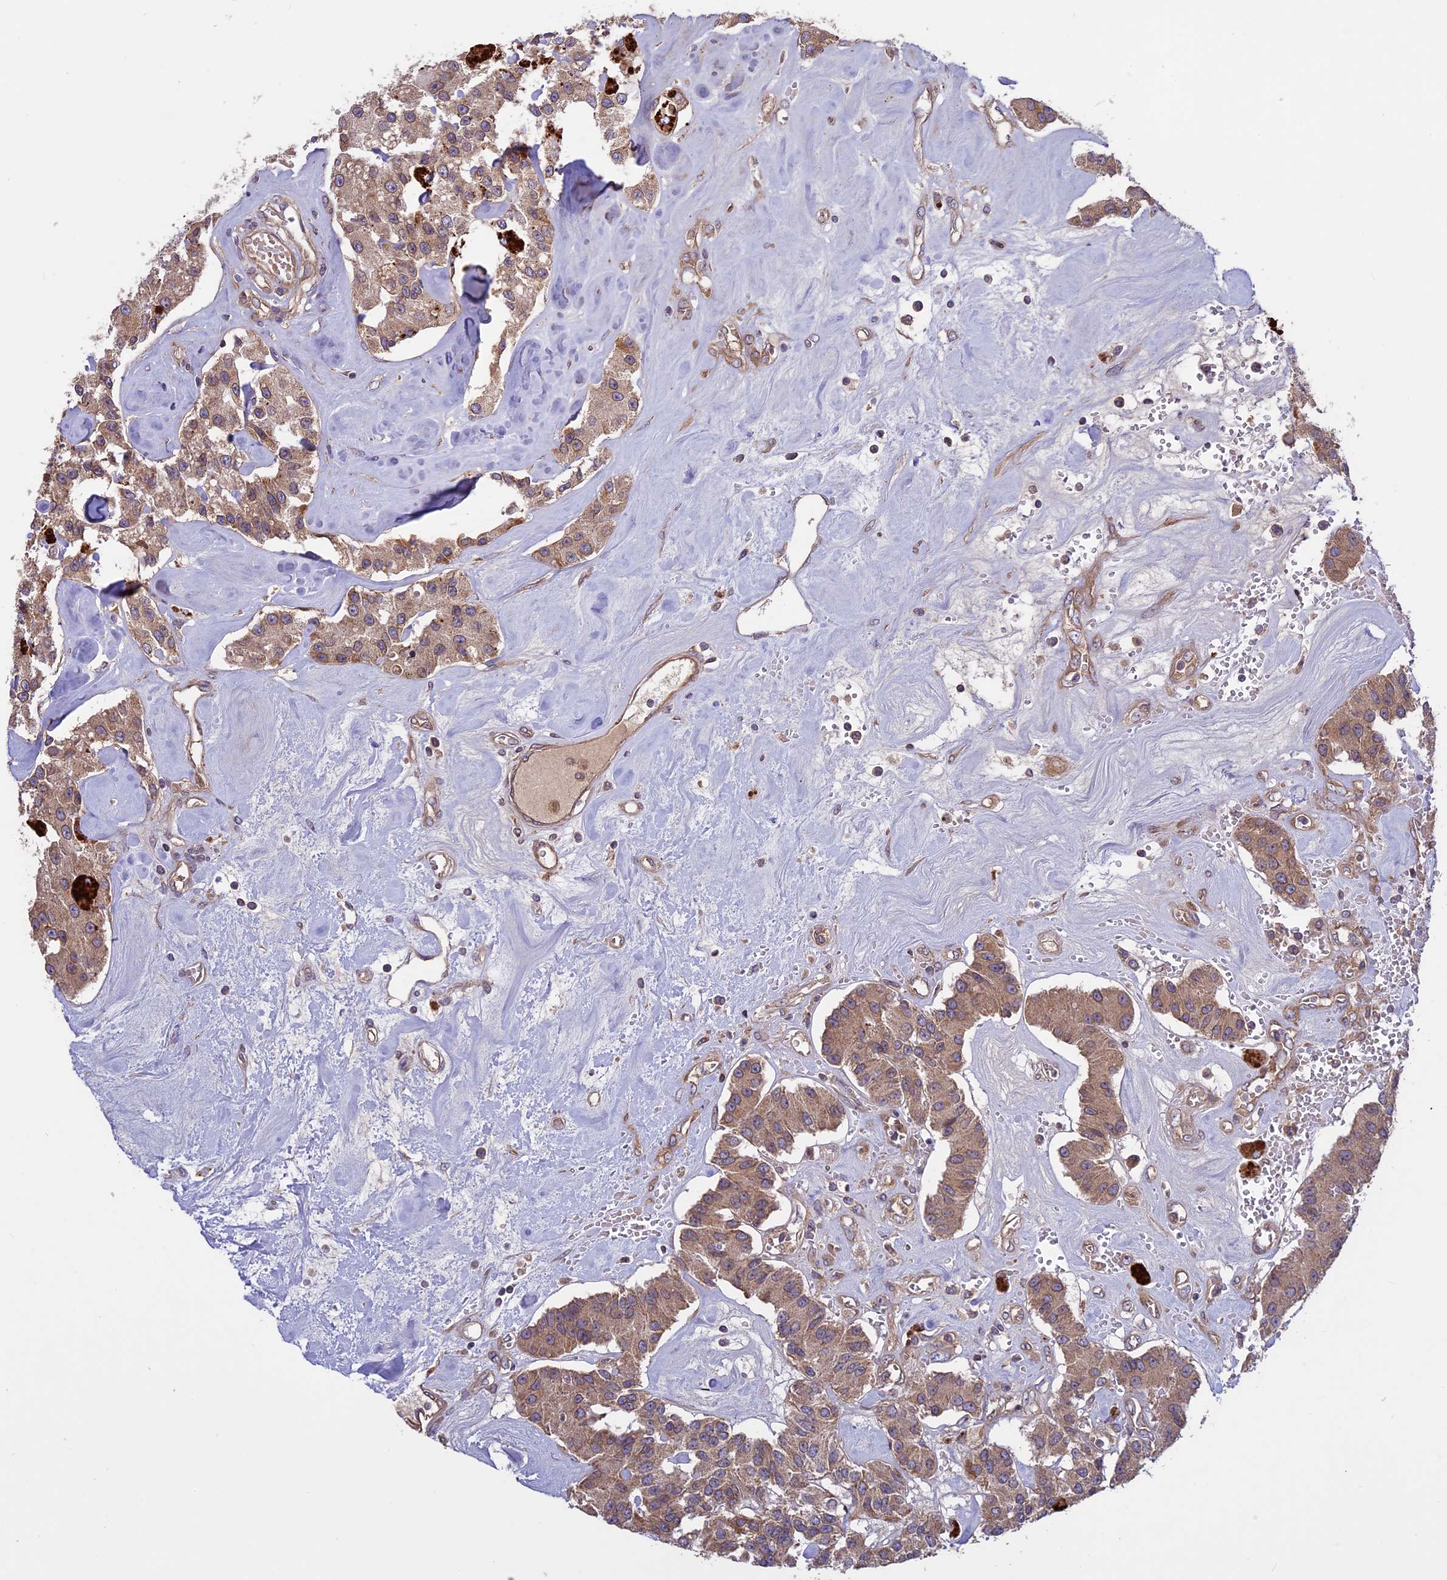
{"staining": {"intensity": "moderate", "quantity": ">75%", "location": "cytoplasmic/membranous"}, "tissue": "carcinoid", "cell_type": "Tumor cells", "image_type": "cancer", "snomed": [{"axis": "morphology", "description": "Carcinoid, malignant, NOS"}, {"axis": "topography", "description": "Pancreas"}], "caption": "This is a micrograph of IHC staining of carcinoid, which shows moderate staining in the cytoplasmic/membranous of tumor cells.", "gene": "CCDC125", "patient": {"sex": "male", "age": 41}}